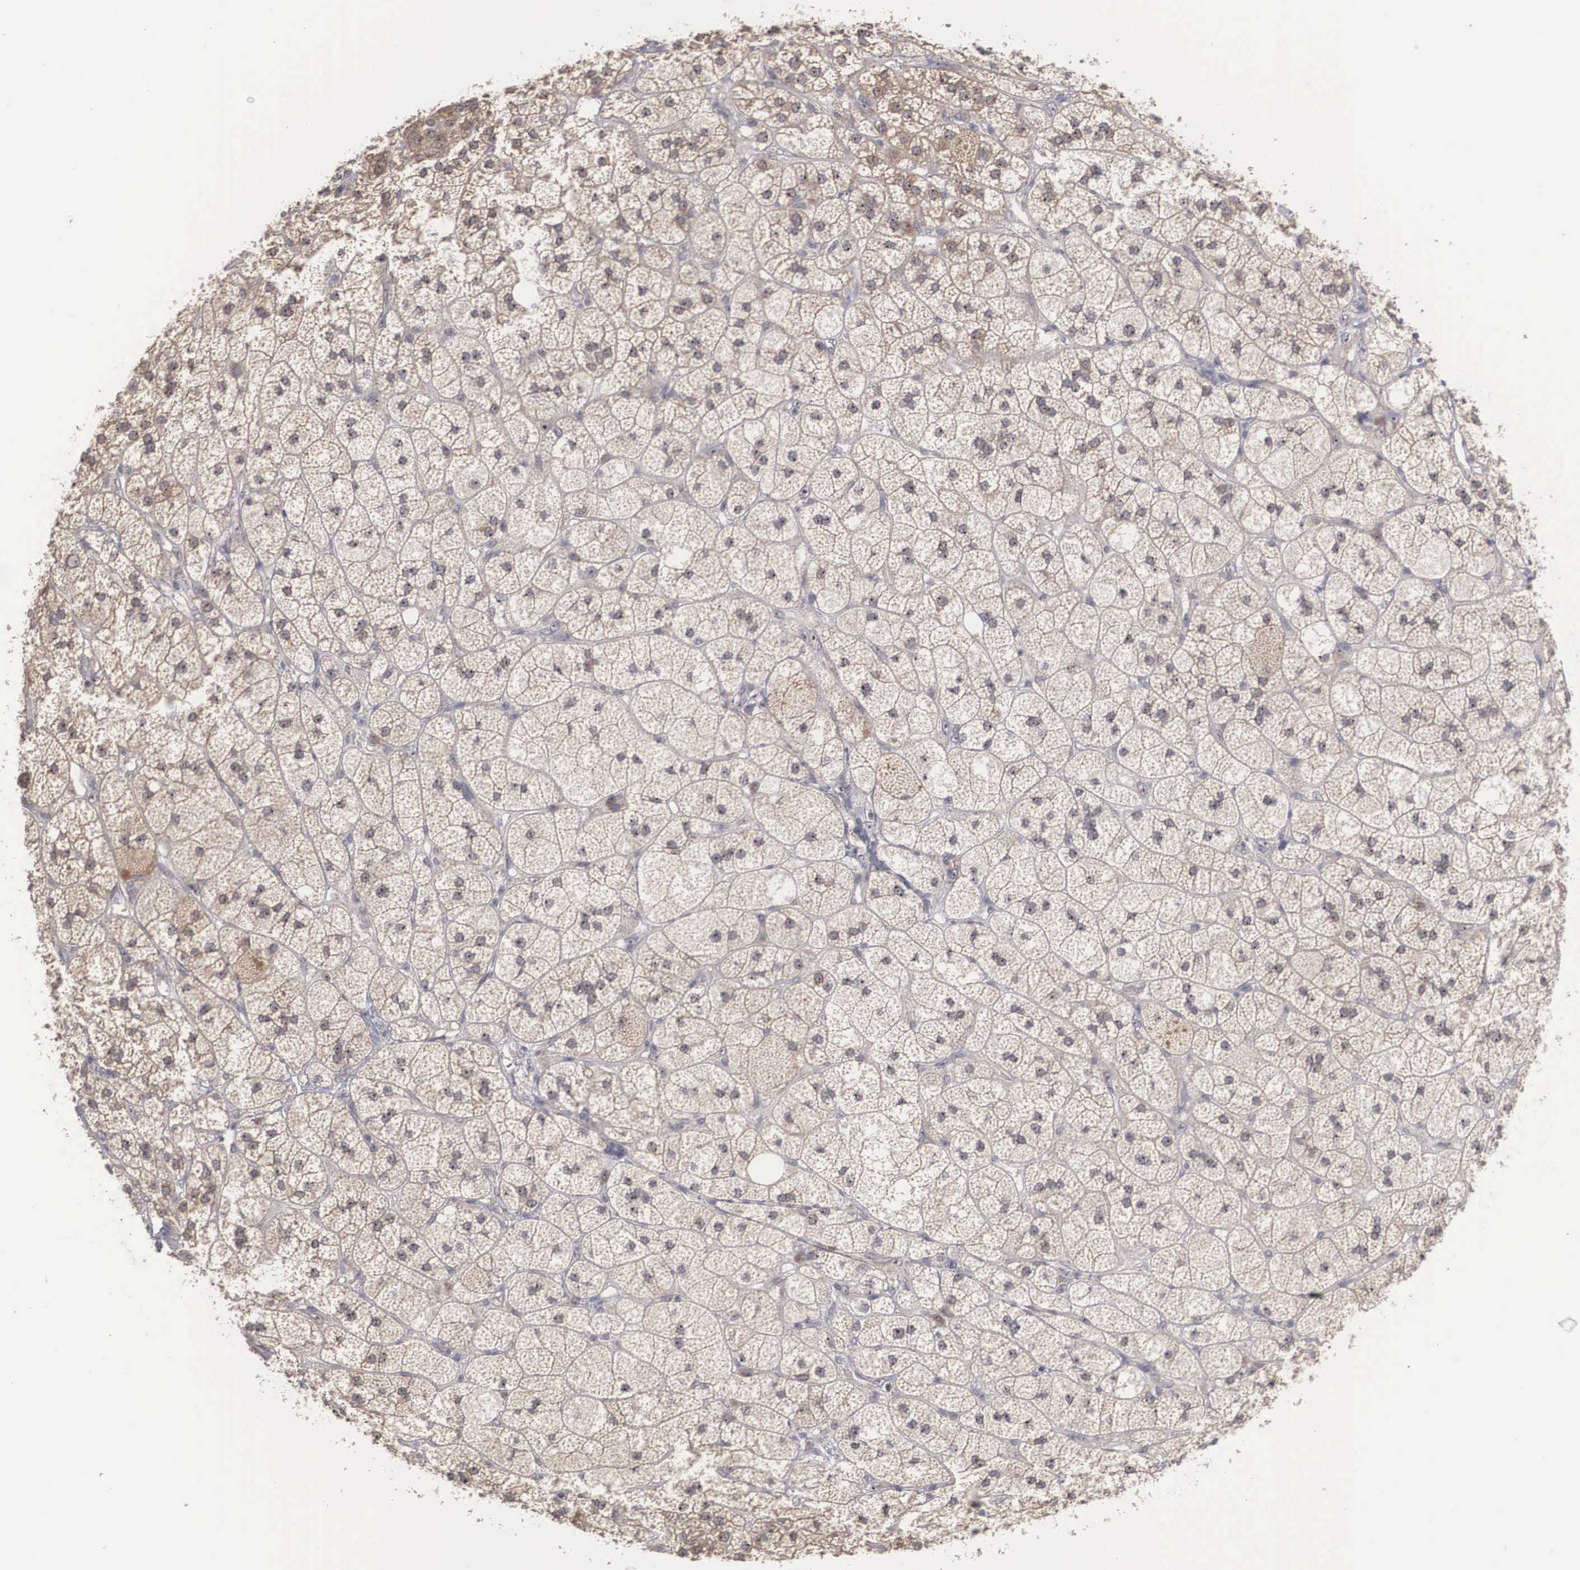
{"staining": {"intensity": "moderate", "quantity": ">75%", "location": "cytoplasmic/membranous"}, "tissue": "adrenal gland", "cell_type": "Glandular cells", "image_type": "normal", "snomed": [{"axis": "morphology", "description": "Normal tissue, NOS"}, {"axis": "topography", "description": "Adrenal gland"}], "caption": "IHC of unremarkable human adrenal gland exhibits medium levels of moderate cytoplasmic/membranous expression in approximately >75% of glandular cells.", "gene": "AMN", "patient": {"sex": "female", "age": 60}}